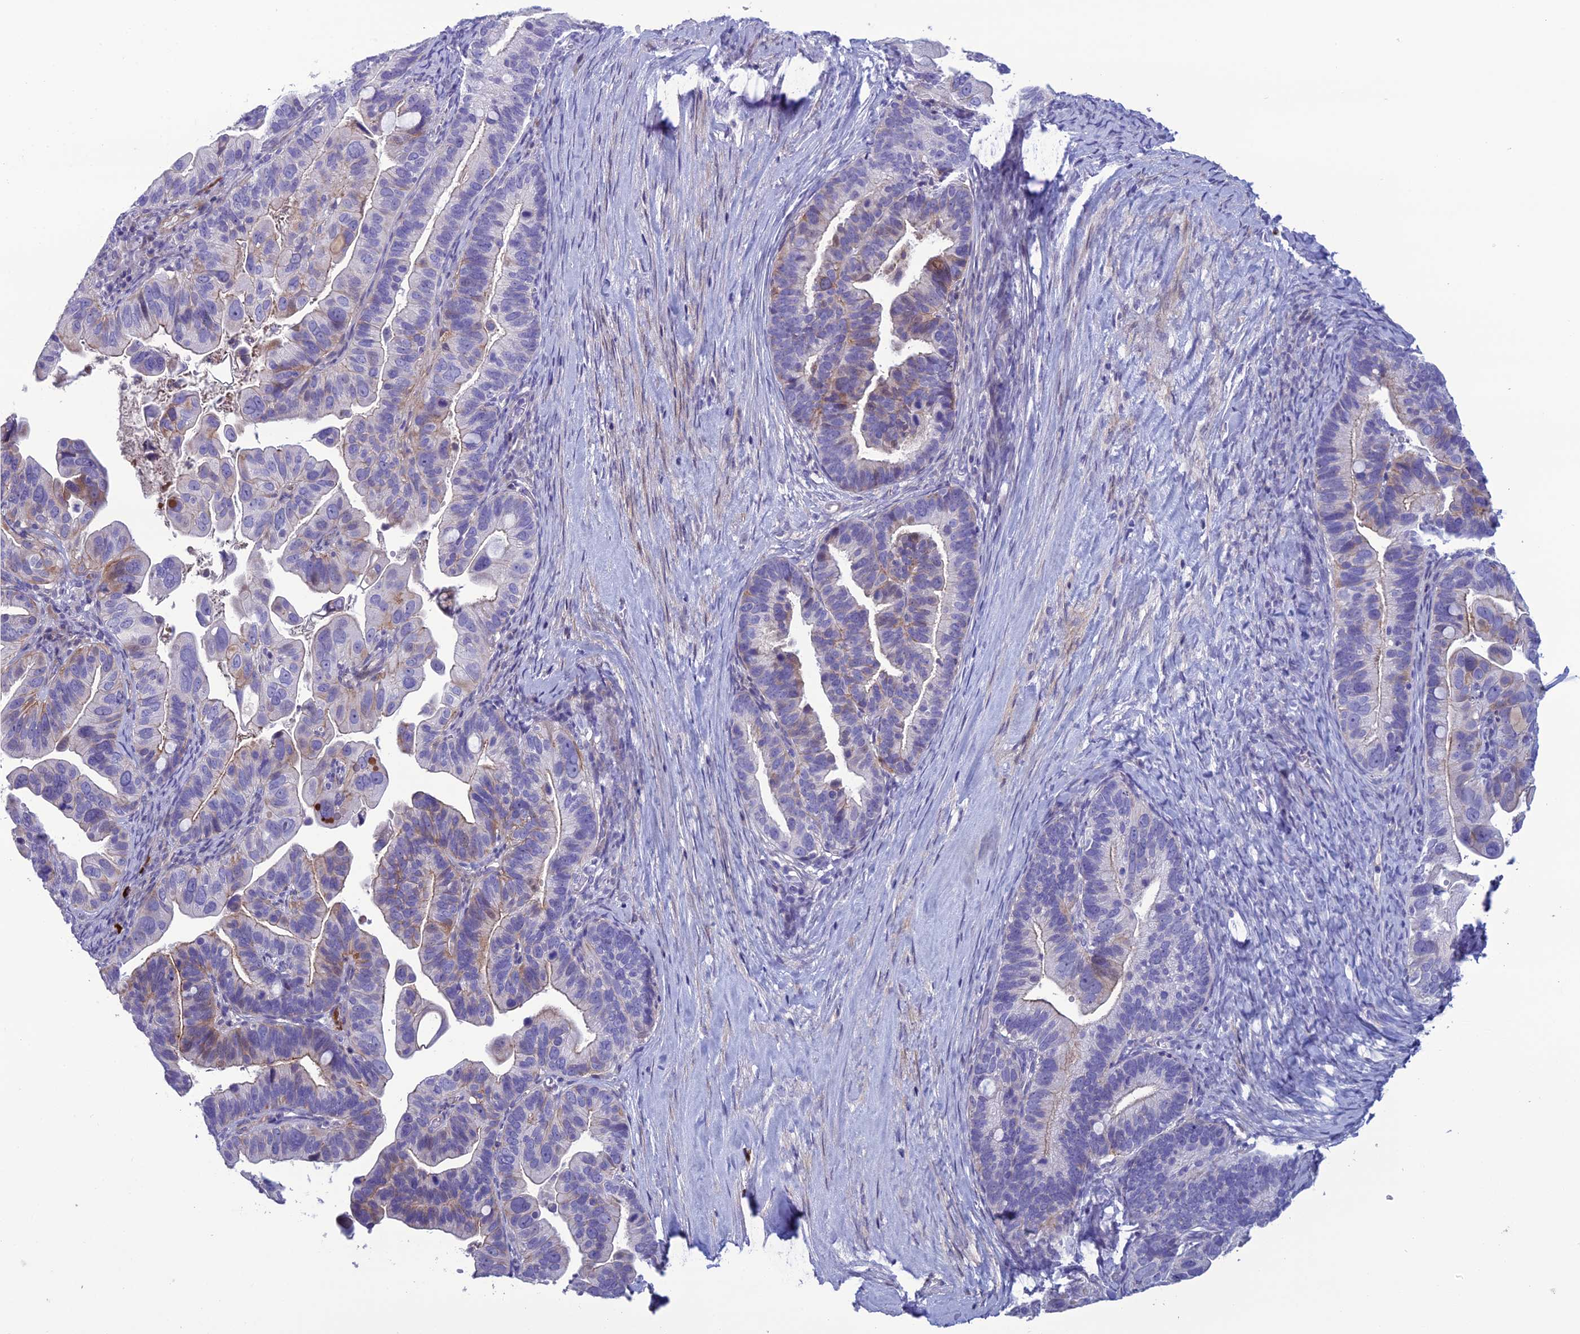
{"staining": {"intensity": "moderate", "quantity": "<25%", "location": "cytoplasmic/membranous"}, "tissue": "ovarian cancer", "cell_type": "Tumor cells", "image_type": "cancer", "snomed": [{"axis": "morphology", "description": "Cystadenocarcinoma, serous, NOS"}, {"axis": "topography", "description": "Ovary"}], "caption": "Immunohistochemistry (DAB (3,3'-diaminobenzidine)) staining of serous cystadenocarcinoma (ovarian) displays moderate cytoplasmic/membranous protein expression in about <25% of tumor cells.", "gene": "OR56B1", "patient": {"sex": "female", "age": 56}}